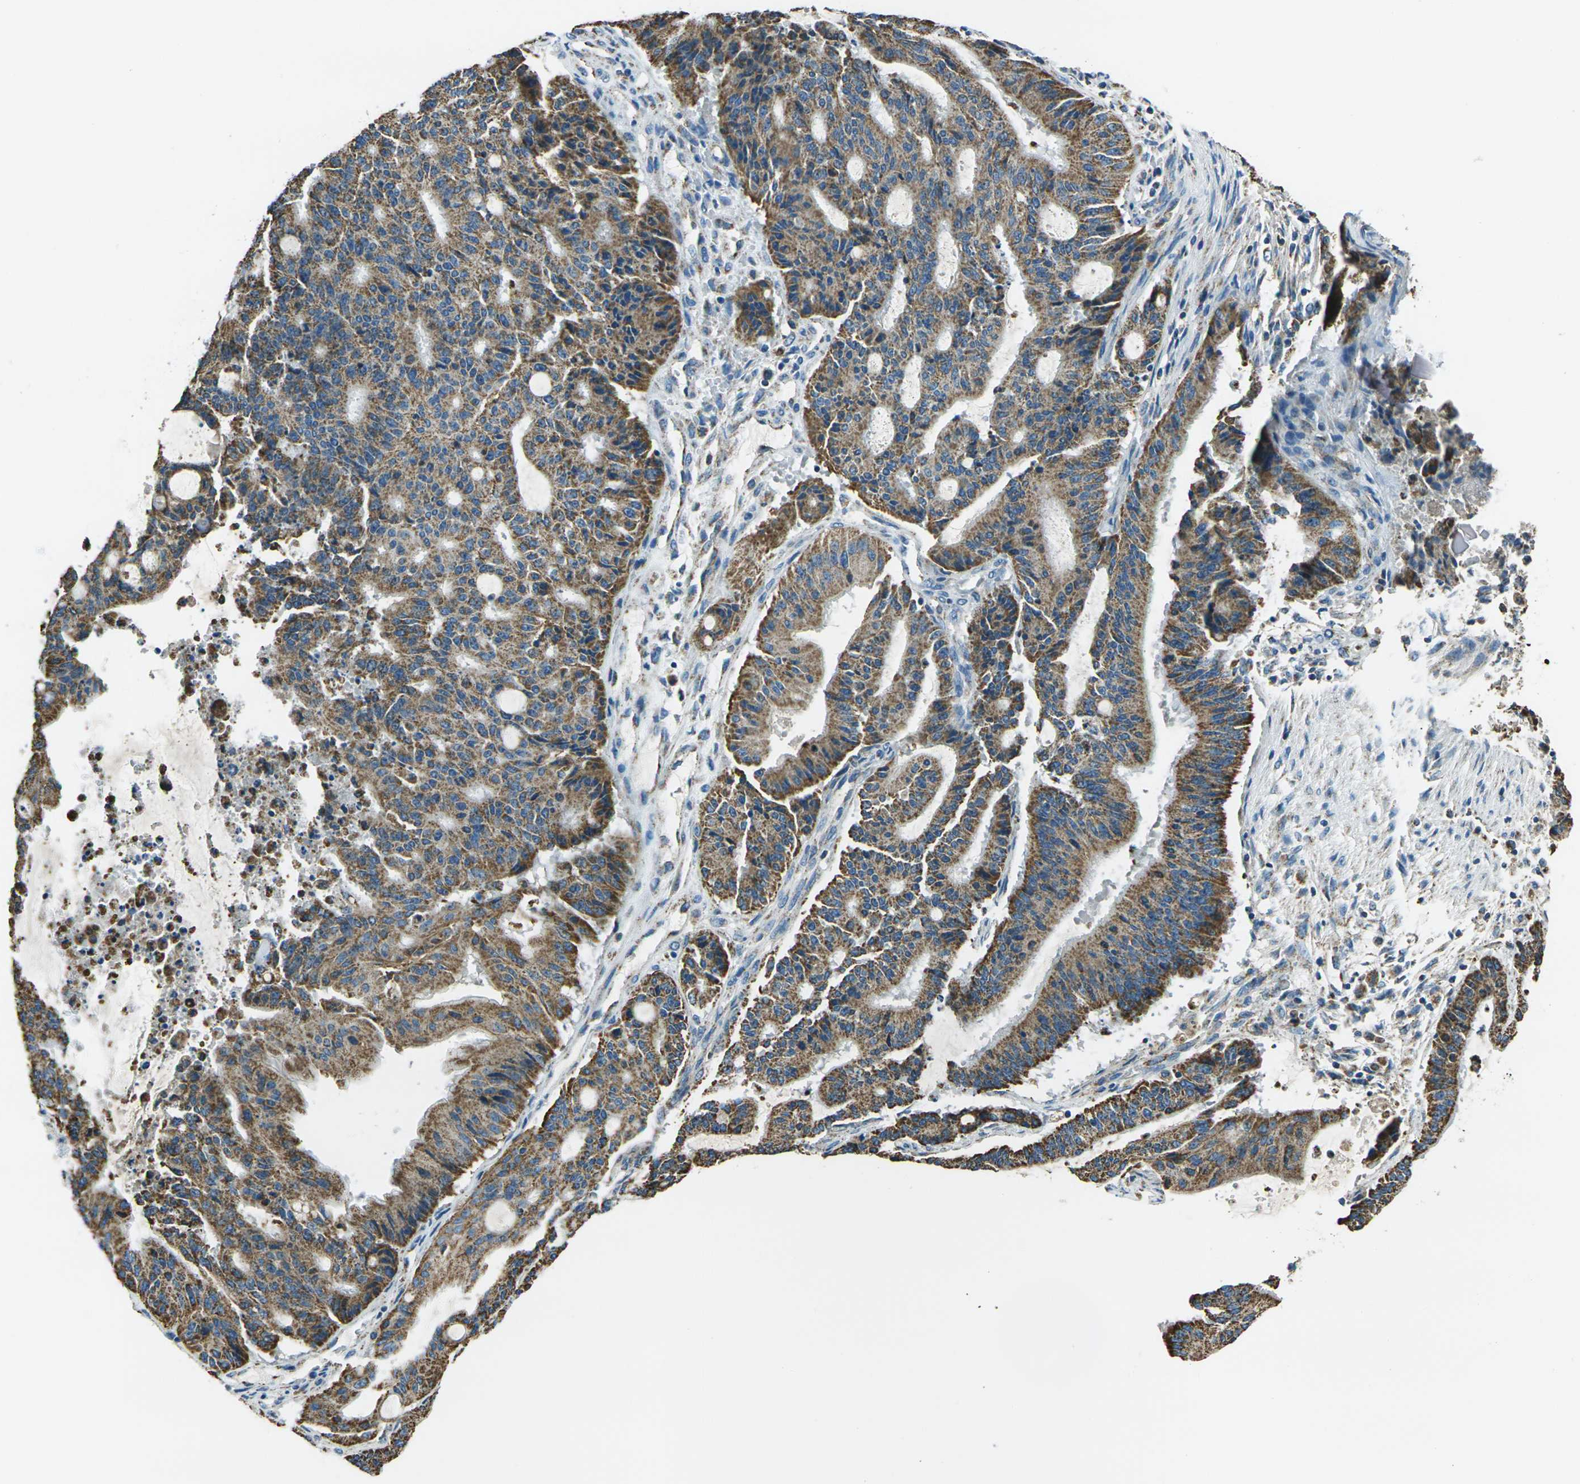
{"staining": {"intensity": "moderate", "quantity": ">75%", "location": "cytoplasmic/membranous"}, "tissue": "liver cancer", "cell_type": "Tumor cells", "image_type": "cancer", "snomed": [{"axis": "morphology", "description": "Cholangiocarcinoma"}, {"axis": "topography", "description": "Liver"}], "caption": "Protein expression analysis of human liver cancer (cholangiocarcinoma) reveals moderate cytoplasmic/membranous positivity in about >75% of tumor cells.", "gene": "IRF3", "patient": {"sex": "female", "age": 73}}